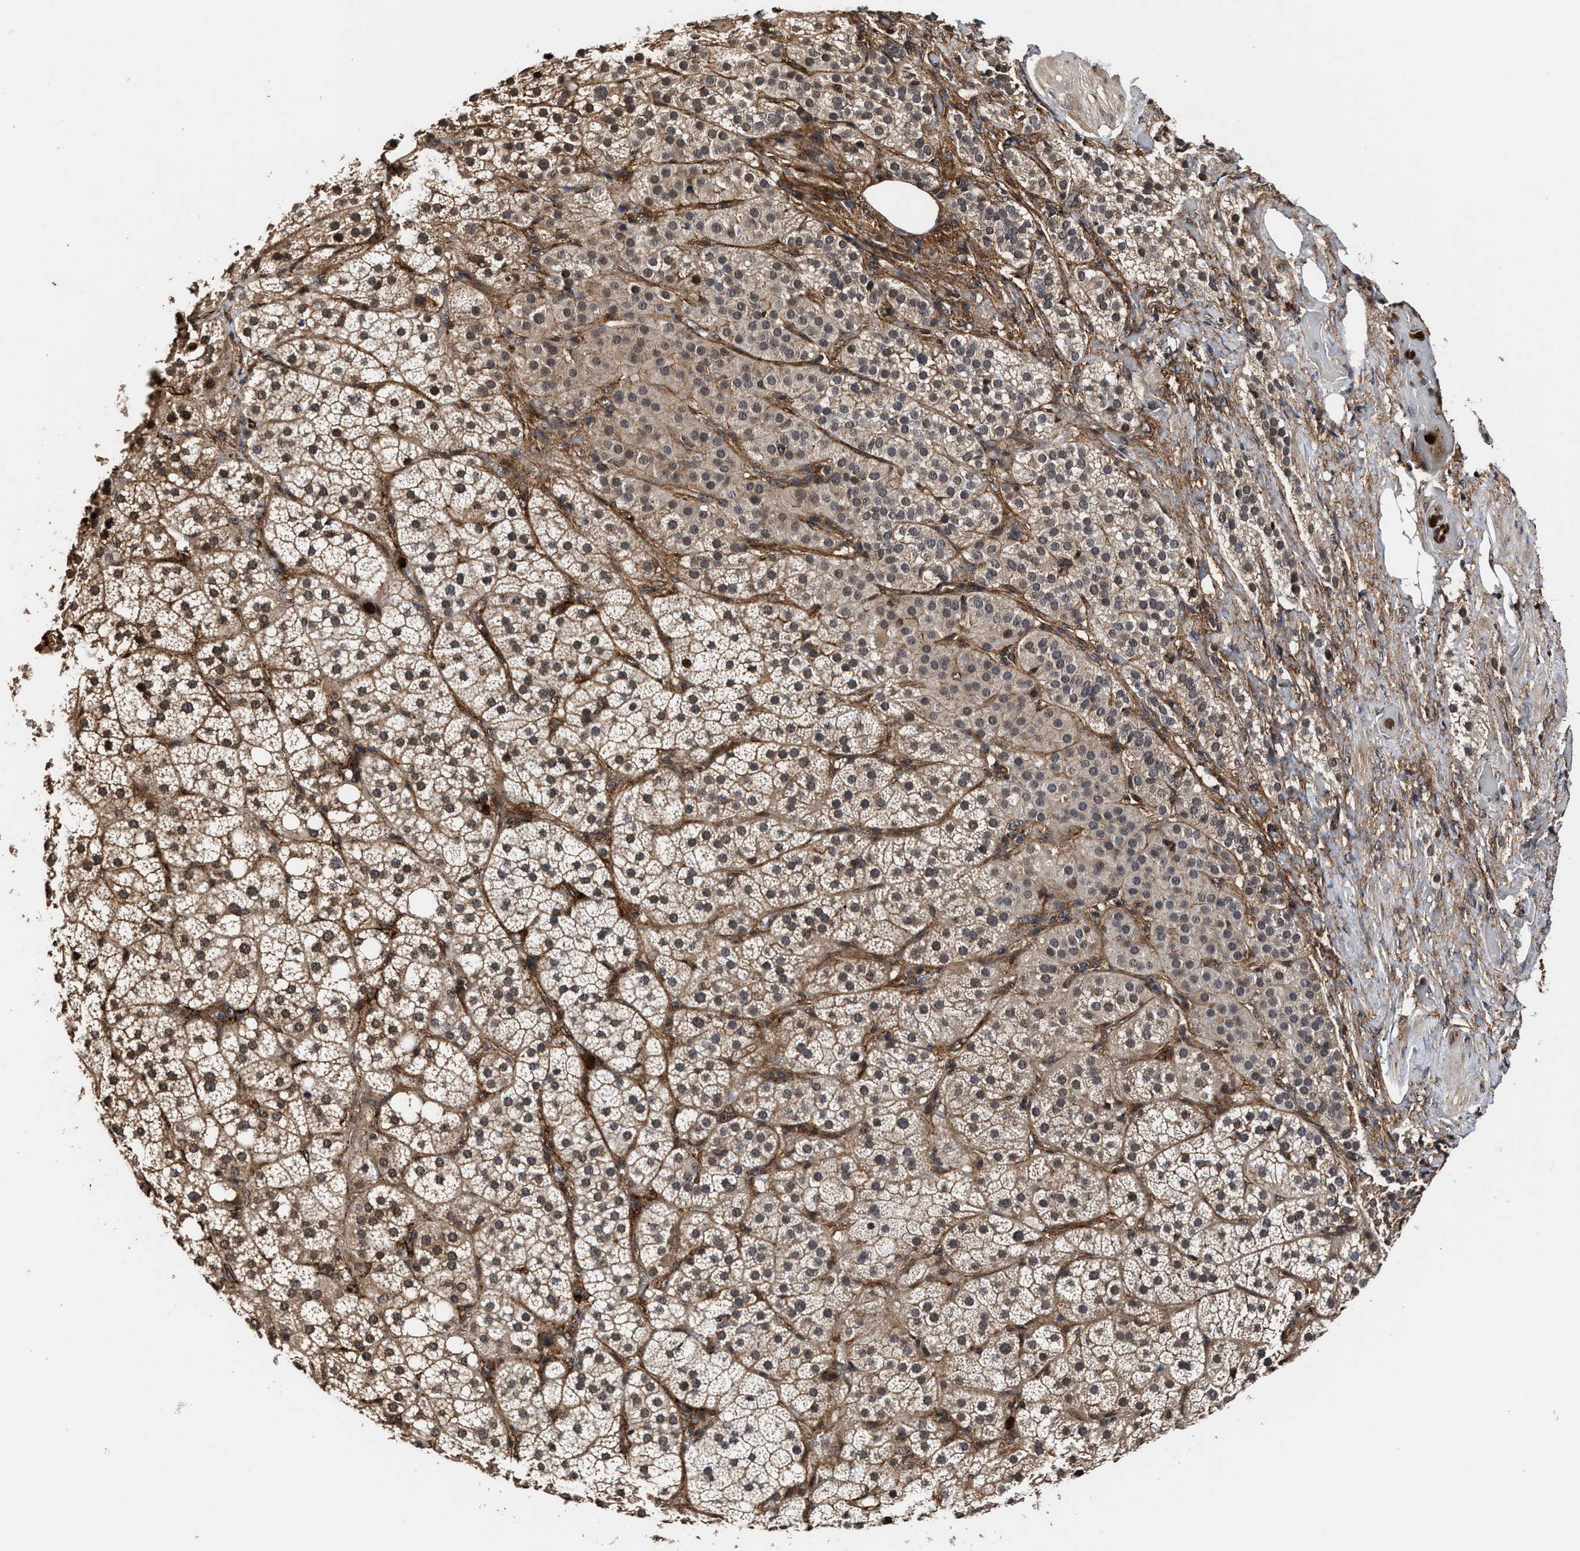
{"staining": {"intensity": "strong", "quantity": ">75%", "location": "cytoplasmic/membranous,nuclear"}, "tissue": "adrenal gland", "cell_type": "Glandular cells", "image_type": "normal", "snomed": [{"axis": "morphology", "description": "Normal tissue, NOS"}, {"axis": "topography", "description": "Adrenal gland"}], "caption": "Strong cytoplasmic/membranous,nuclear protein expression is appreciated in approximately >75% of glandular cells in adrenal gland. (DAB IHC with brightfield microscopy, high magnification).", "gene": "SEPTIN2", "patient": {"sex": "female", "age": 59}}